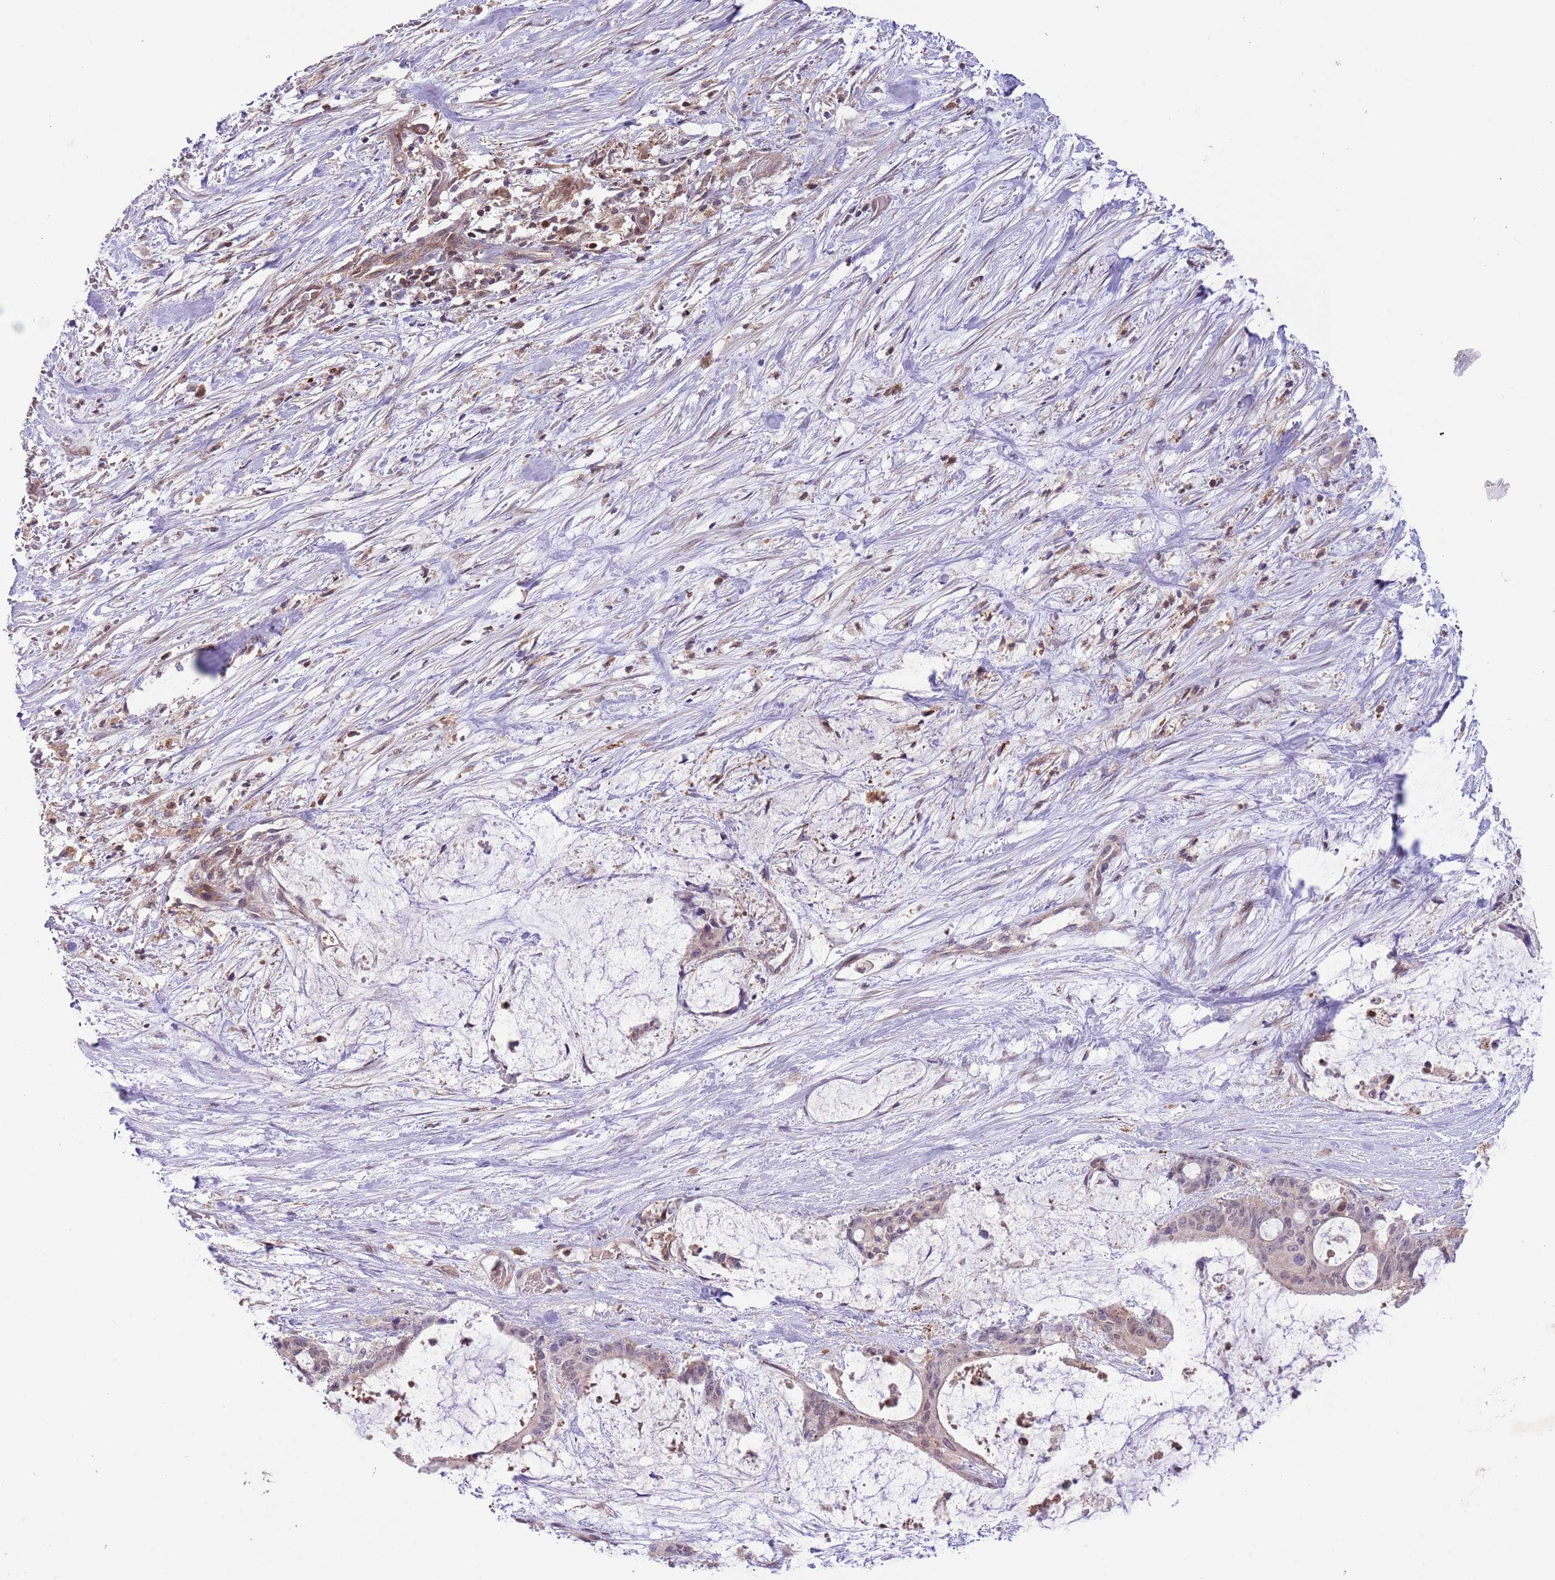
{"staining": {"intensity": "weak", "quantity": "<25%", "location": "cytoplasmic/membranous"}, "tissue": "liver cancer", "cell_type": "Tumor cells", "image_type": "cancer", "snomed": [{"axis": "morphology", "description": "Normal tissue, NOS"}, {"axis": "morphology", "description": "Cholangiocarcinoma"}, {"axis": "topography", "description": "Liver"}, {"axis": "topography", "description": "Peripheral nerve tissue"}], "caption": "An IHC photomicrograph of cholangiocarcinoma (liver) is shown. There is no staining in tumor cells of cholangiocarcinoma (liver). Nuclei are stained in blue.", "gene": "HDHD2", "patient": {"sex": "female", "age": 73}}